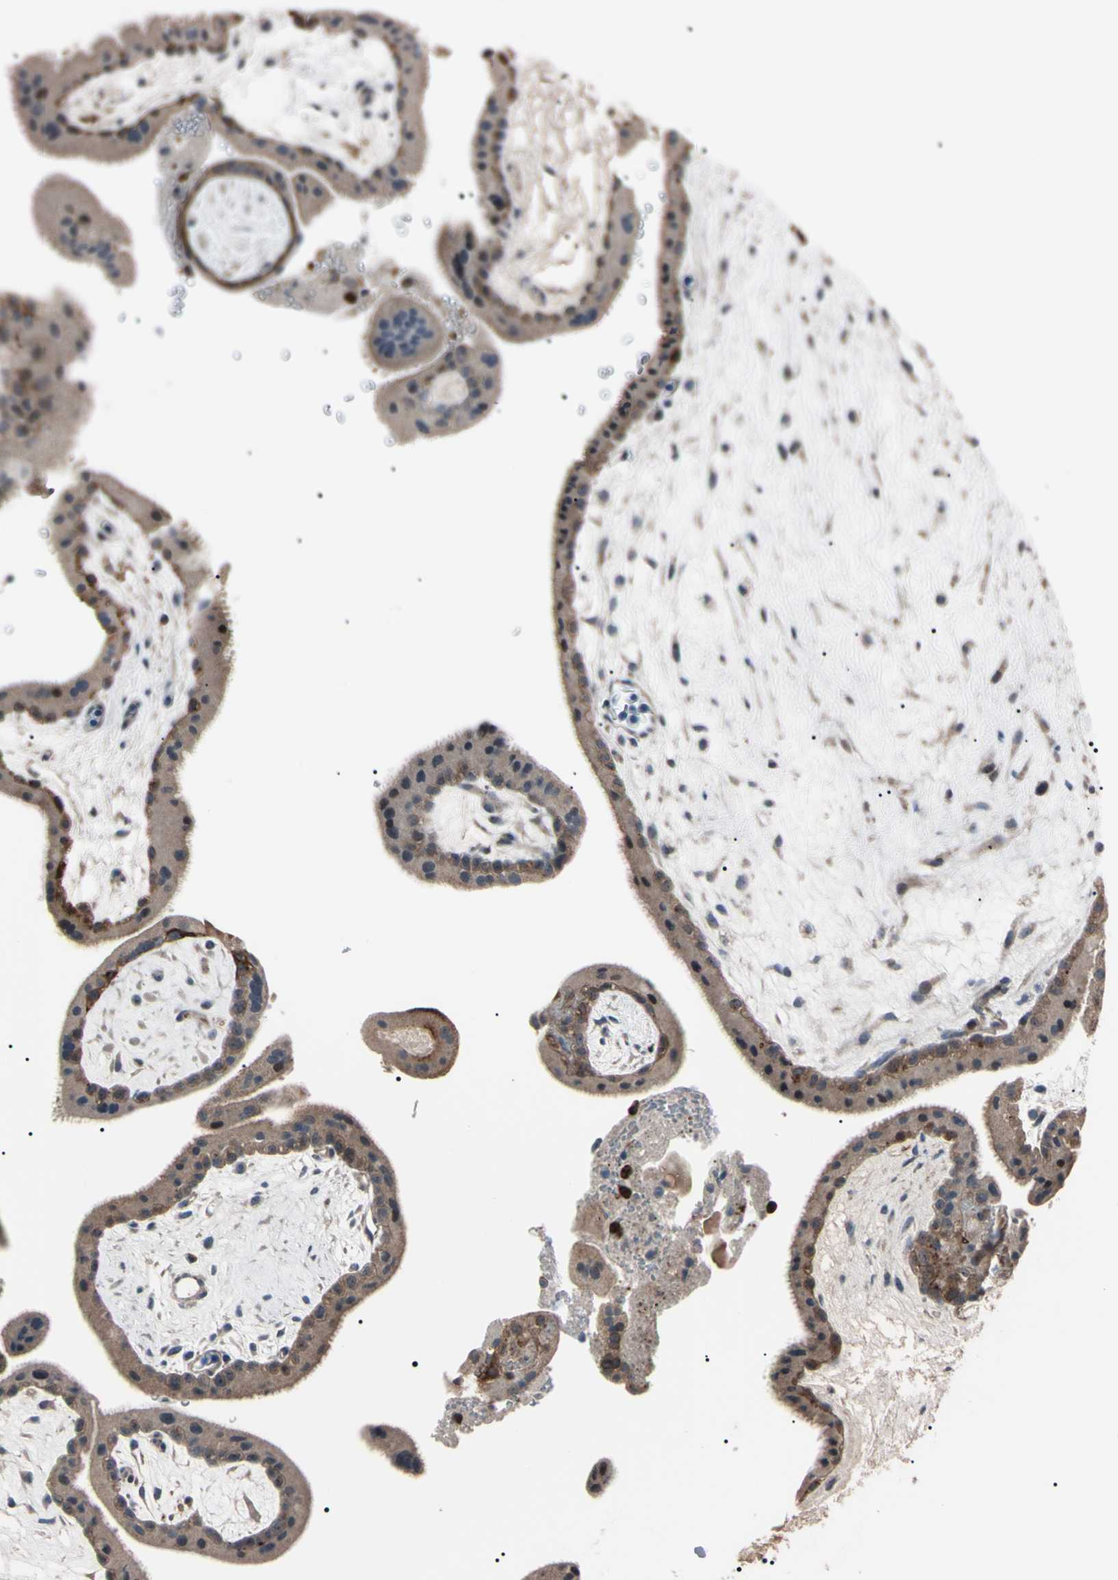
{"staining": {"intensity": "strong", "quantity": "<25%", "location": "cytoplasmic/membranous,nuclear"}, "tissue": "placenta", "cell_type": "Trophoblastic cells", "image_type": "normal", "snomed": [{"axis": "morphology", "description": "Normal tissue, NOS"}, {"axis": "topography", "description": "Placenta"}], "caption": "Protein analysis of normal placenta shows strong cytoplasmic/membranous,nuclear staining in approximately <25% of trophoblastic cells. (IHC, brightfield microscopy, high magnification).", "gene": "TRAF5", "patient": {"sex": "female", "age": 19}}